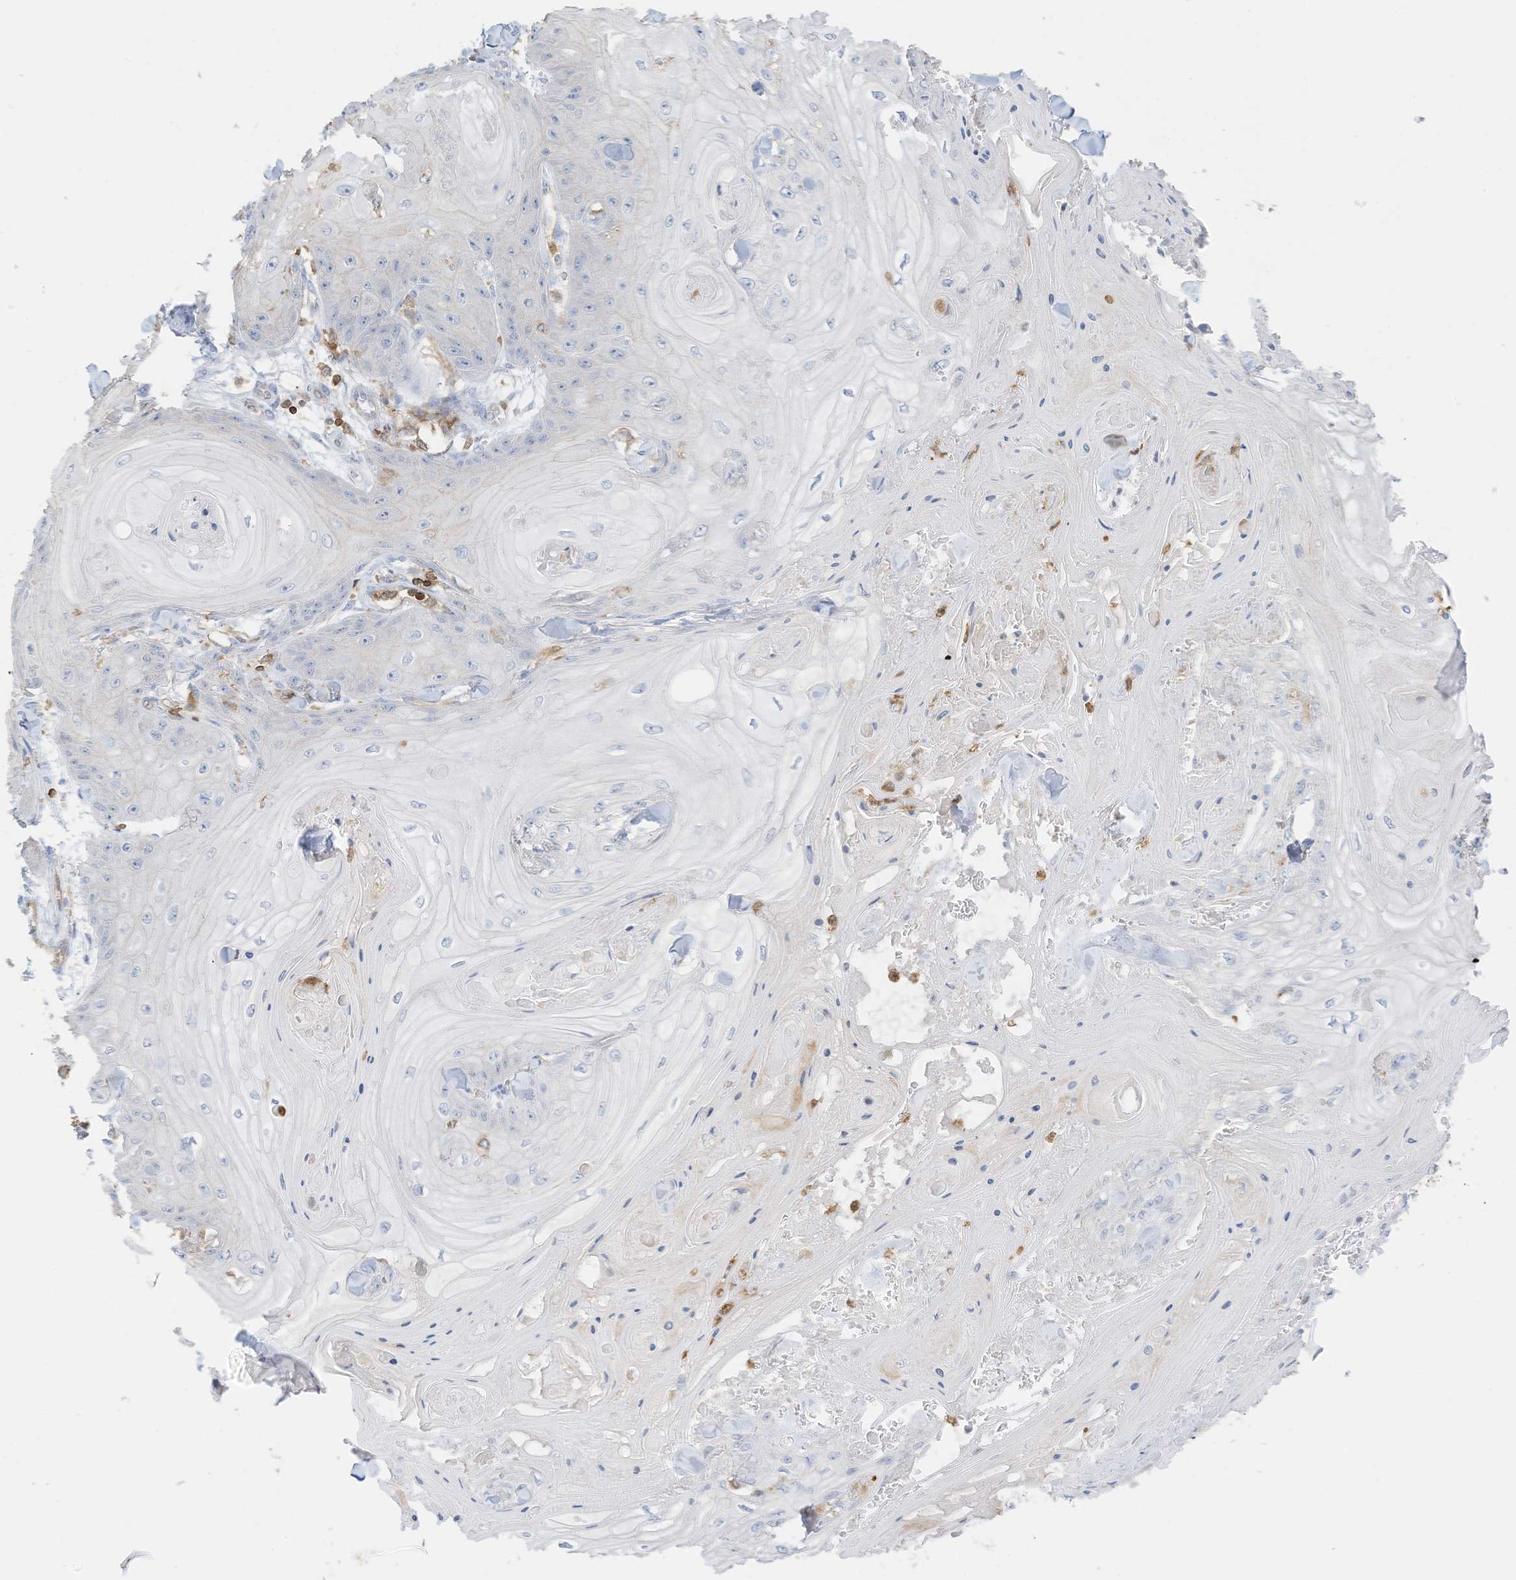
{"staining": {"intensity": "negative", "quantity": "none", "location": "none"}, "tissue": "skin cancer", "cell_type": "Tumor cells", "image_type": "cancer", "snomed": [{"axis": "morphology", "description": "Squamous cell carcinoma, NOS"}, {"axis": "topography", "description": "Skin"}], "caption": "Image shows no significant protein expression in tumor cells of skin squamous cell carcinoma. (Brightfield microscopy of DAB immunohistochemistry at high magnification).", "gene": "ARHGAP25", "patient": {"sex": "male", "age": 74}}